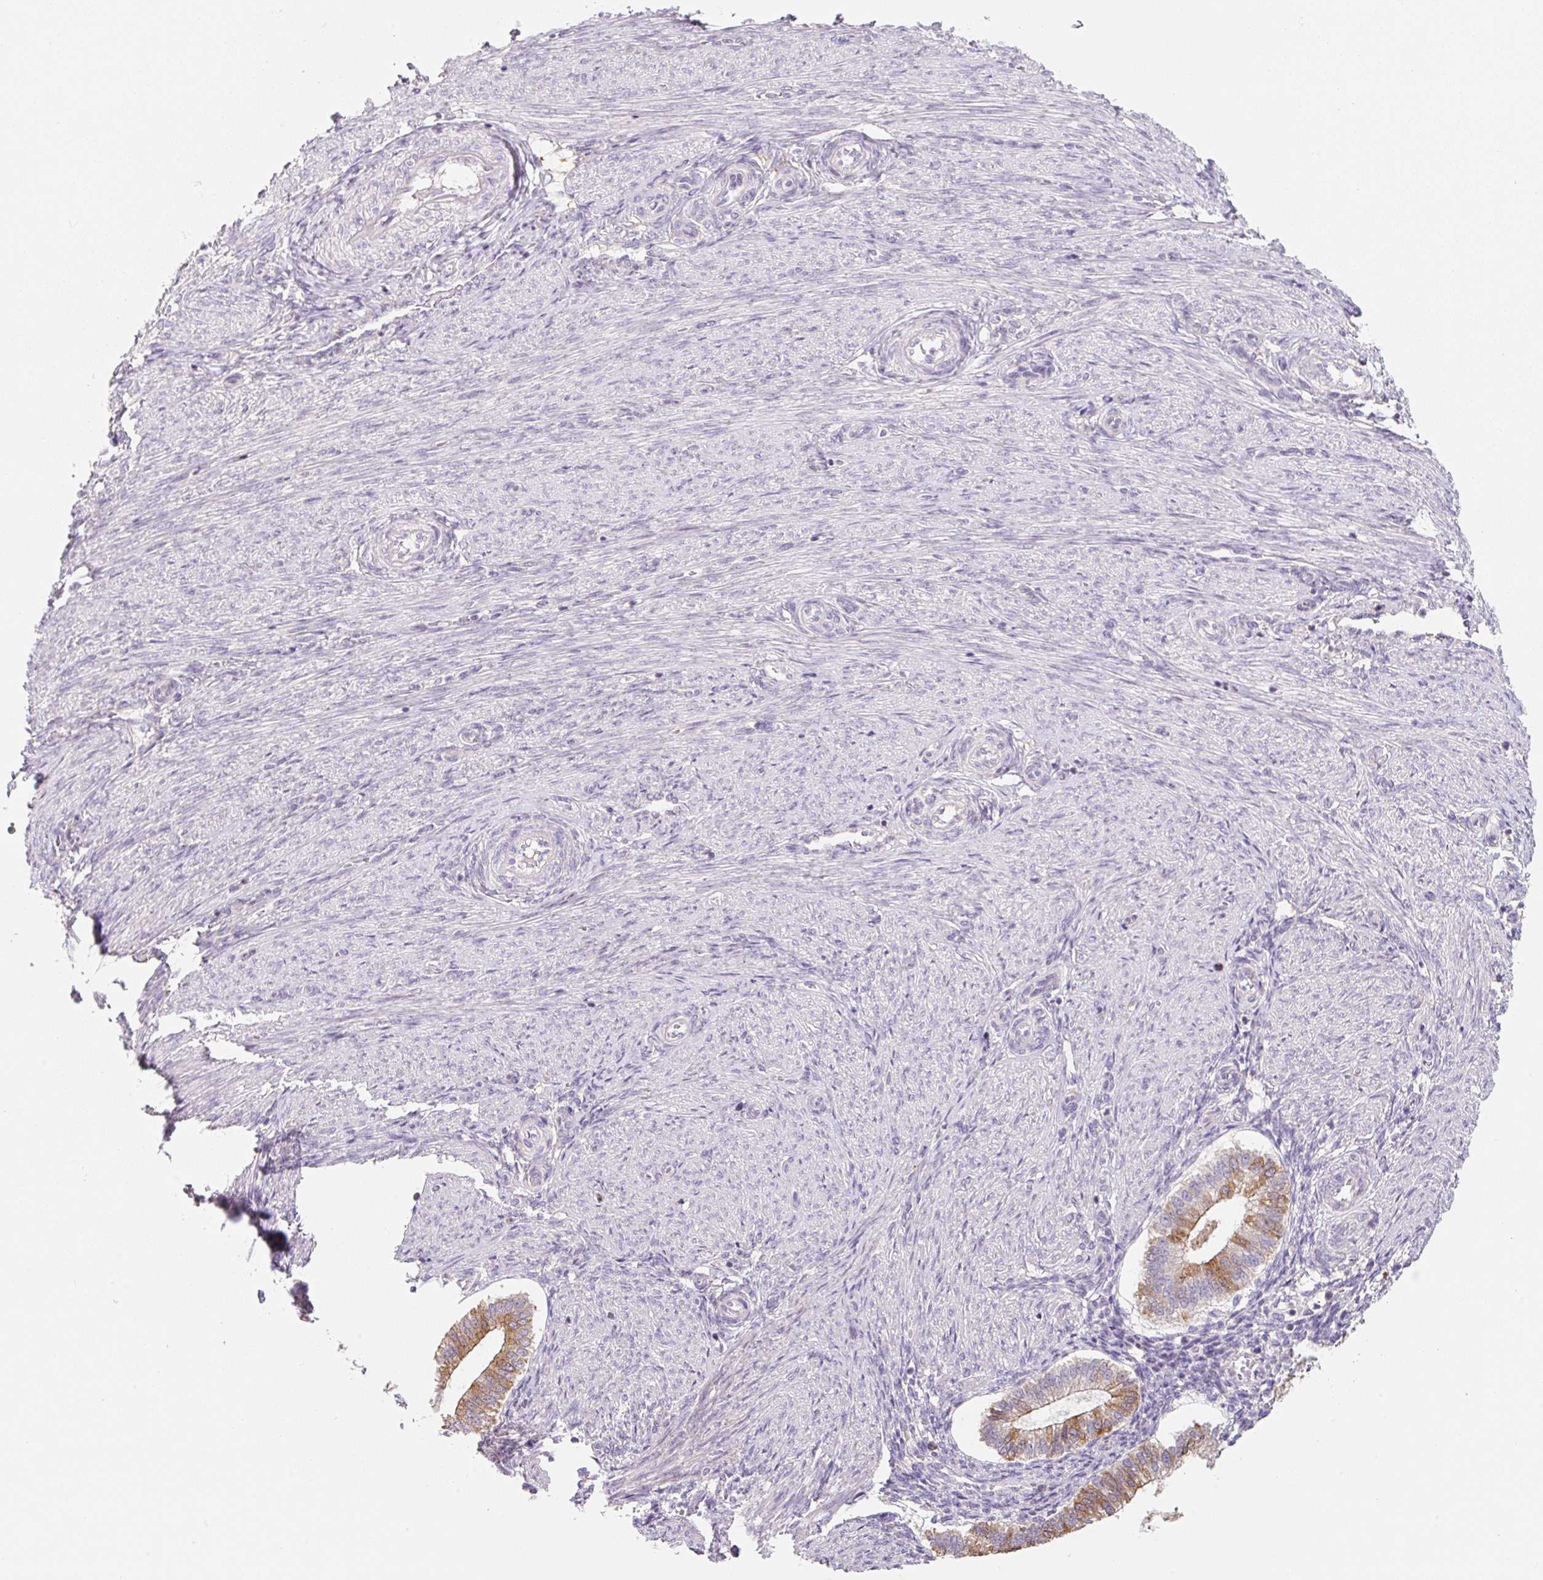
{"staining": {"intensity": "weak", "quantity": "25%-75%", "location": "cytoplasmic/membranous"}, "tissue": "endometrium", "cell_type": "Cells in endometrial stroma", "image_type": "normal", "snomed": [{"axis": "morphology", "description": "Normal tissue, NOS"}, {"axis": "topography", "description": "Endometrium"}], "caption": "Immunohistochemical staining of unremarkable endometrium shows 25%-75% levels of weak cytoplasmic/membranous protein staining in approximately 25%-75% of cells in endometrial stroma.", "gene": "MIA2", "patient": {"sex": "female", "age": 25}}